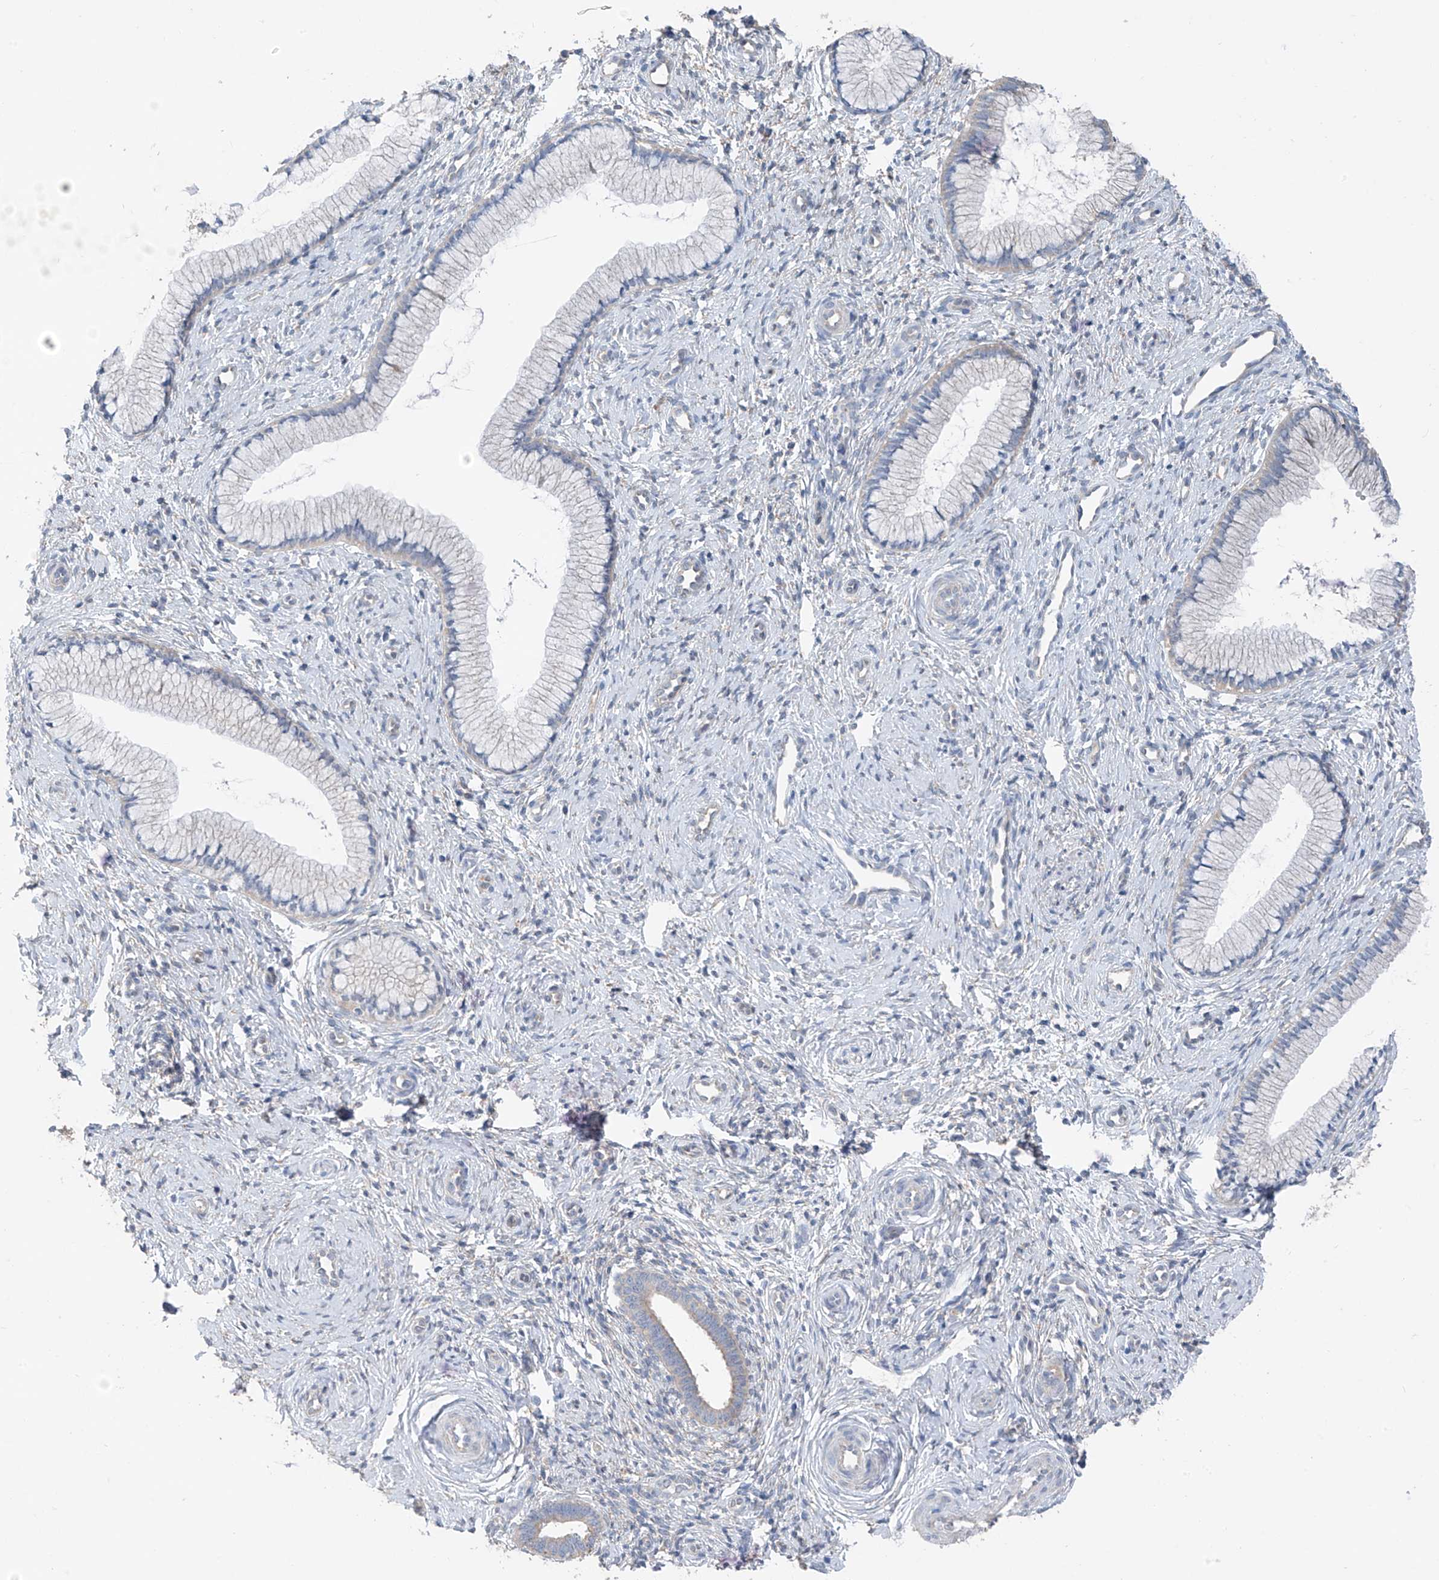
{"staining": {"intensity": "negative", "quantity": "none", "location": "none"}, "tissue": "cervix", "cell_type": "Glandular cells", "image_type": "normal", "snomed": [{"axis": "morphology", "description": "Normal tissue, NOS"}, {"axis": "topography", "description": "Cervix"}], "caption": "This is a histopathology image of immunohistochemistry staining of unremarkable cervix, which shows no expression in glandular cells. (DAB (3,3'-diaminobenzidine) immunohistochemistry visualized using brightfield microscopy, high magnification).", "gene": "RPL4", "patient": {"sex": "female", "age": 27}}